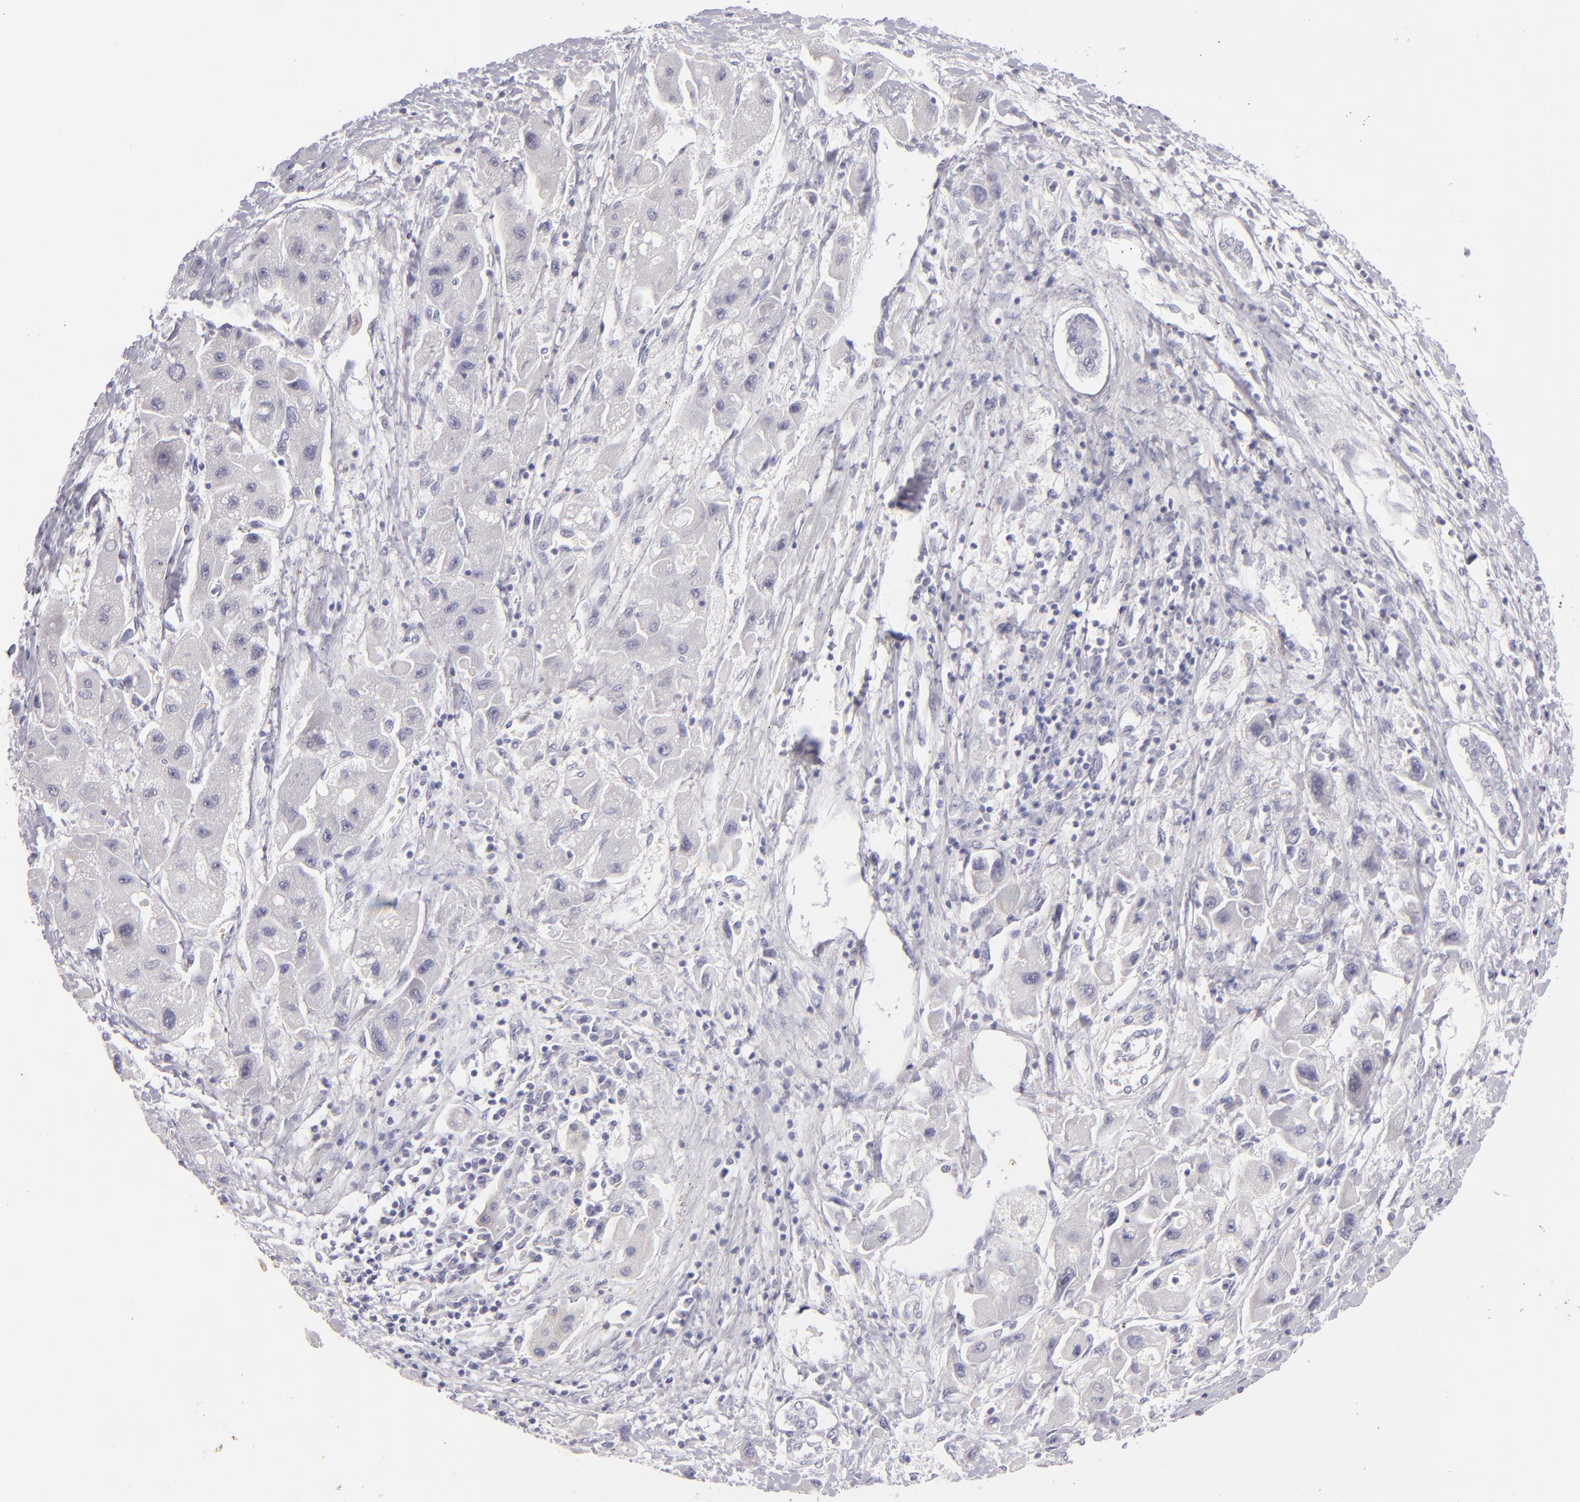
{"staining": {"intensity": "negative", "quantity": "none", "location": "none"}, "tissue": "liver cancer", "cell_type": "Tumor cells", "image_type": "cancer", "snomed": [{"axis": "morphology", "description": "Carcinoma, Hepatocellular, NOS"}, {"axis": "topography", "description": "Liver"}], "caption": "Hepatocellular carcinoma (liver) stained for a protein using immunohistochemistry (IHC) demonstrates no positivity tumor cells.", "gene": "TNNC1", "patient": {"sex": "male", "age": 24}}